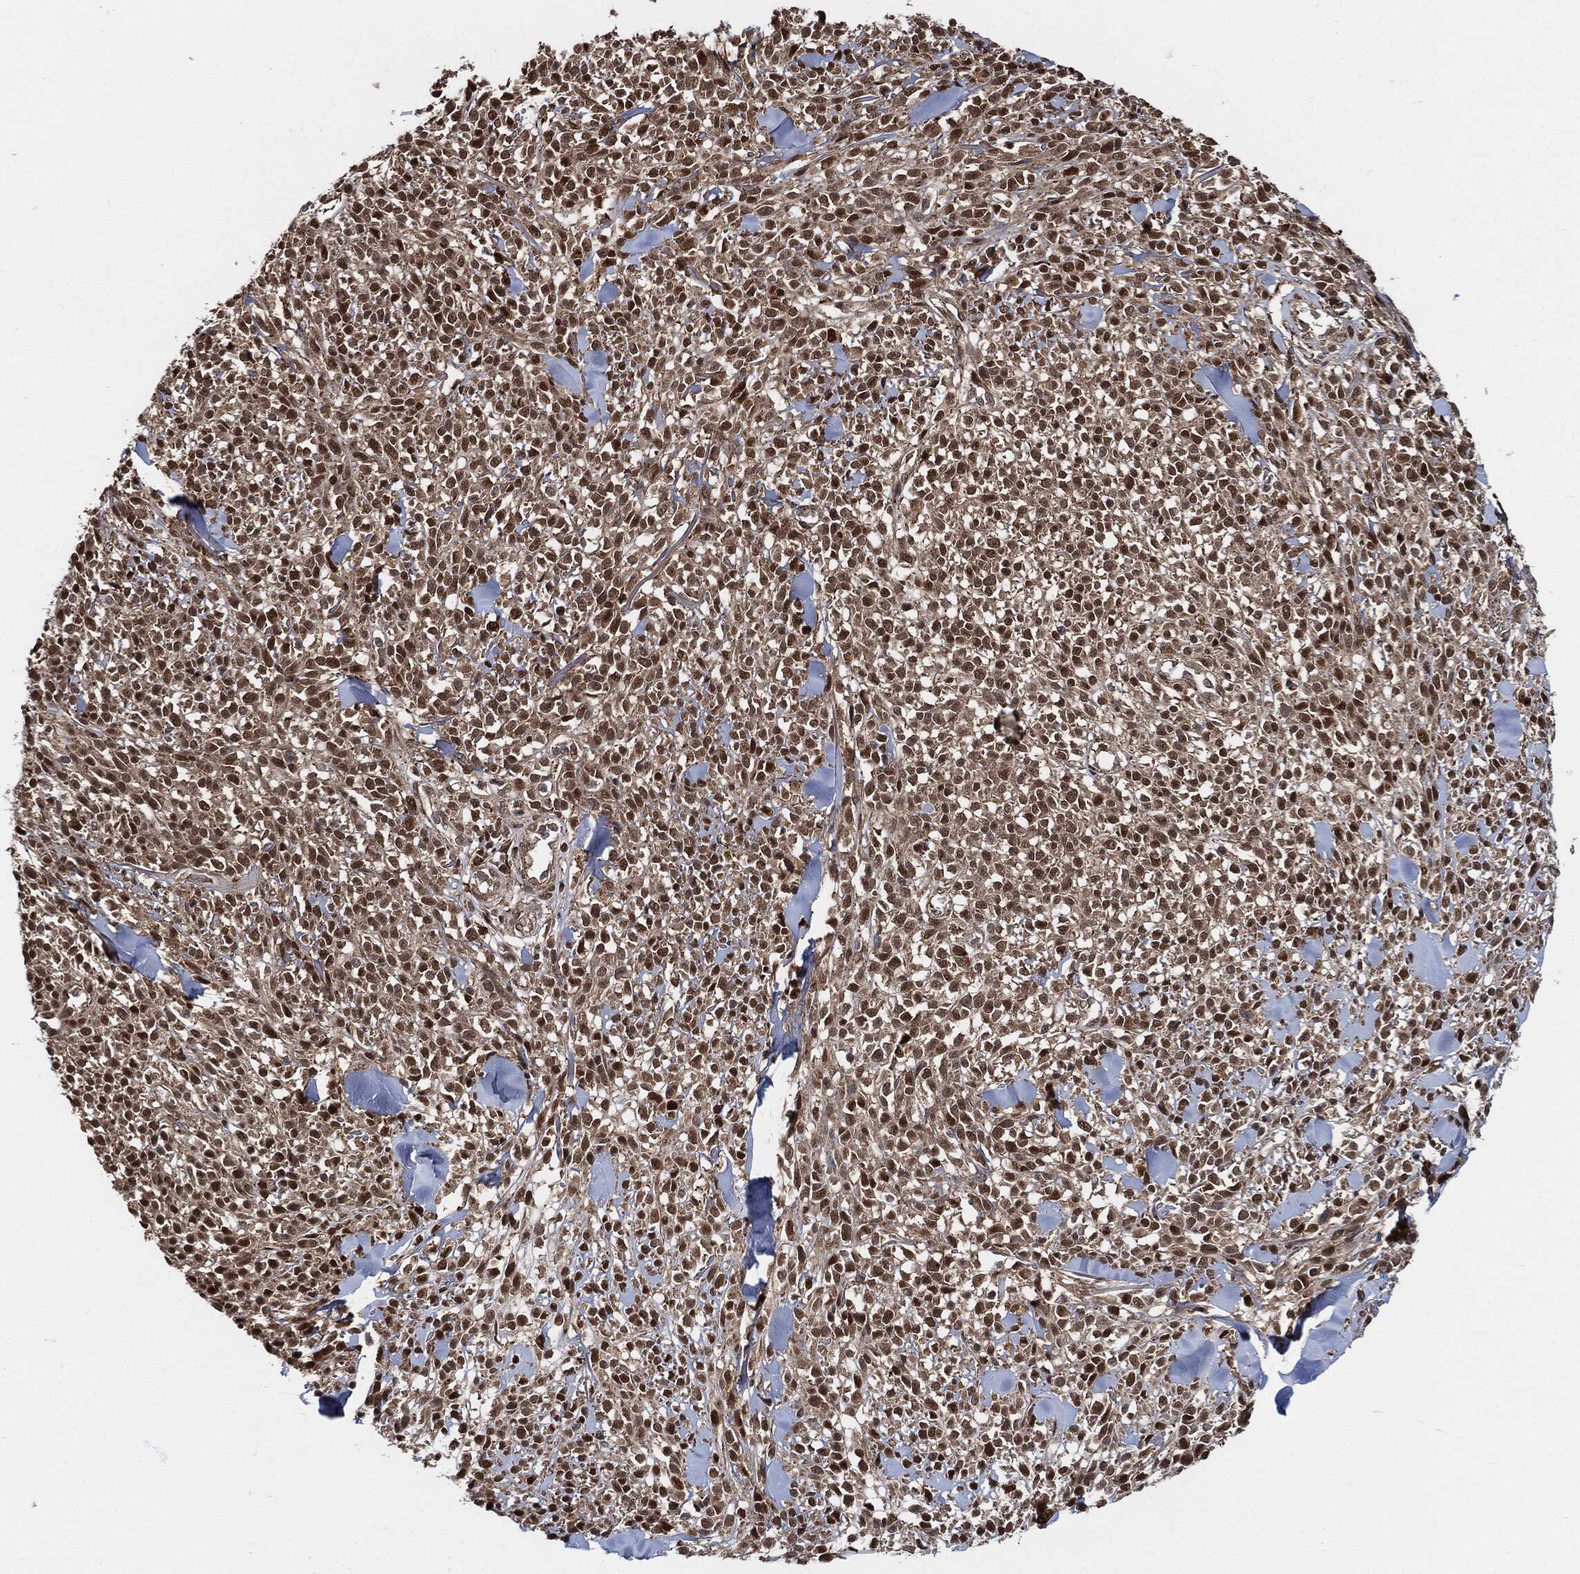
{"staining": {"intensity": "moderate", "quantity": ">75%", "location": "nuclear"}, "tissue": "melanoma", "cell_type": "Tumor cells", "image_type": "cancer", "snomed": [{"axis": "morphology", "description": "Malignant melanoma, NOS"}, {"axis": "topography", "description": "Skin"}, {"axis": "topography", "description": "Skin of trunk"}], "caption": "Melanoma stained with IHC shows moderate nuclear expression in approximately >75% of tumor cells. (DAB IHC, brown staining for protein, blue staining for nuclei).", "gene": "CUTA", "patient": {"sex": "male", "age": 74}}